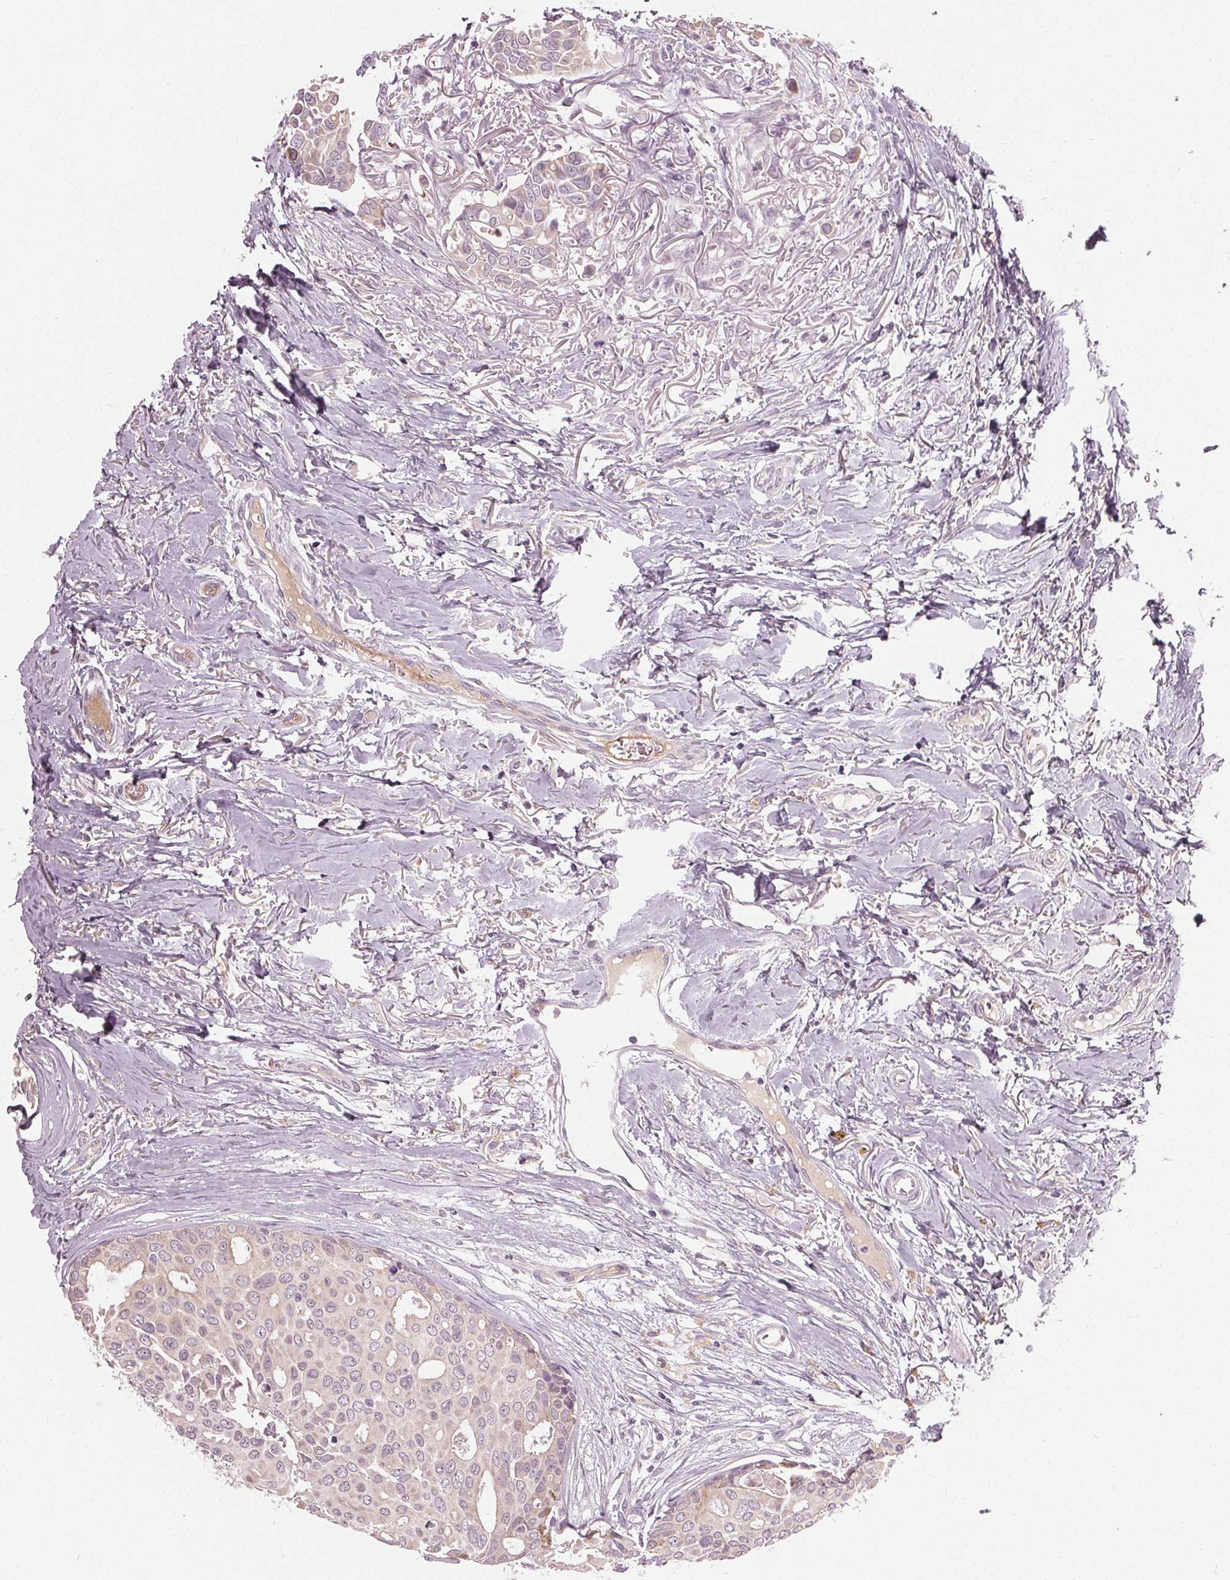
{"staining": {"intensity": "negative", "quantity": "none", "location": "none"}, "tissue": "breast cancer", "cell_type": "Tumor cells", "image_type": "cancer", "snomed": [{"axis": "morphology", "description": "Duct carcinoma"}, {"axis": "topography", "description": "Breast"}], "caption": "A photomicrograph of human breast cancer (infiltrating ductal carcinoma) is negative for staining in tumor cells.", "gene": "ZNF605", "patient": {"sex": "female", "age": 54}}